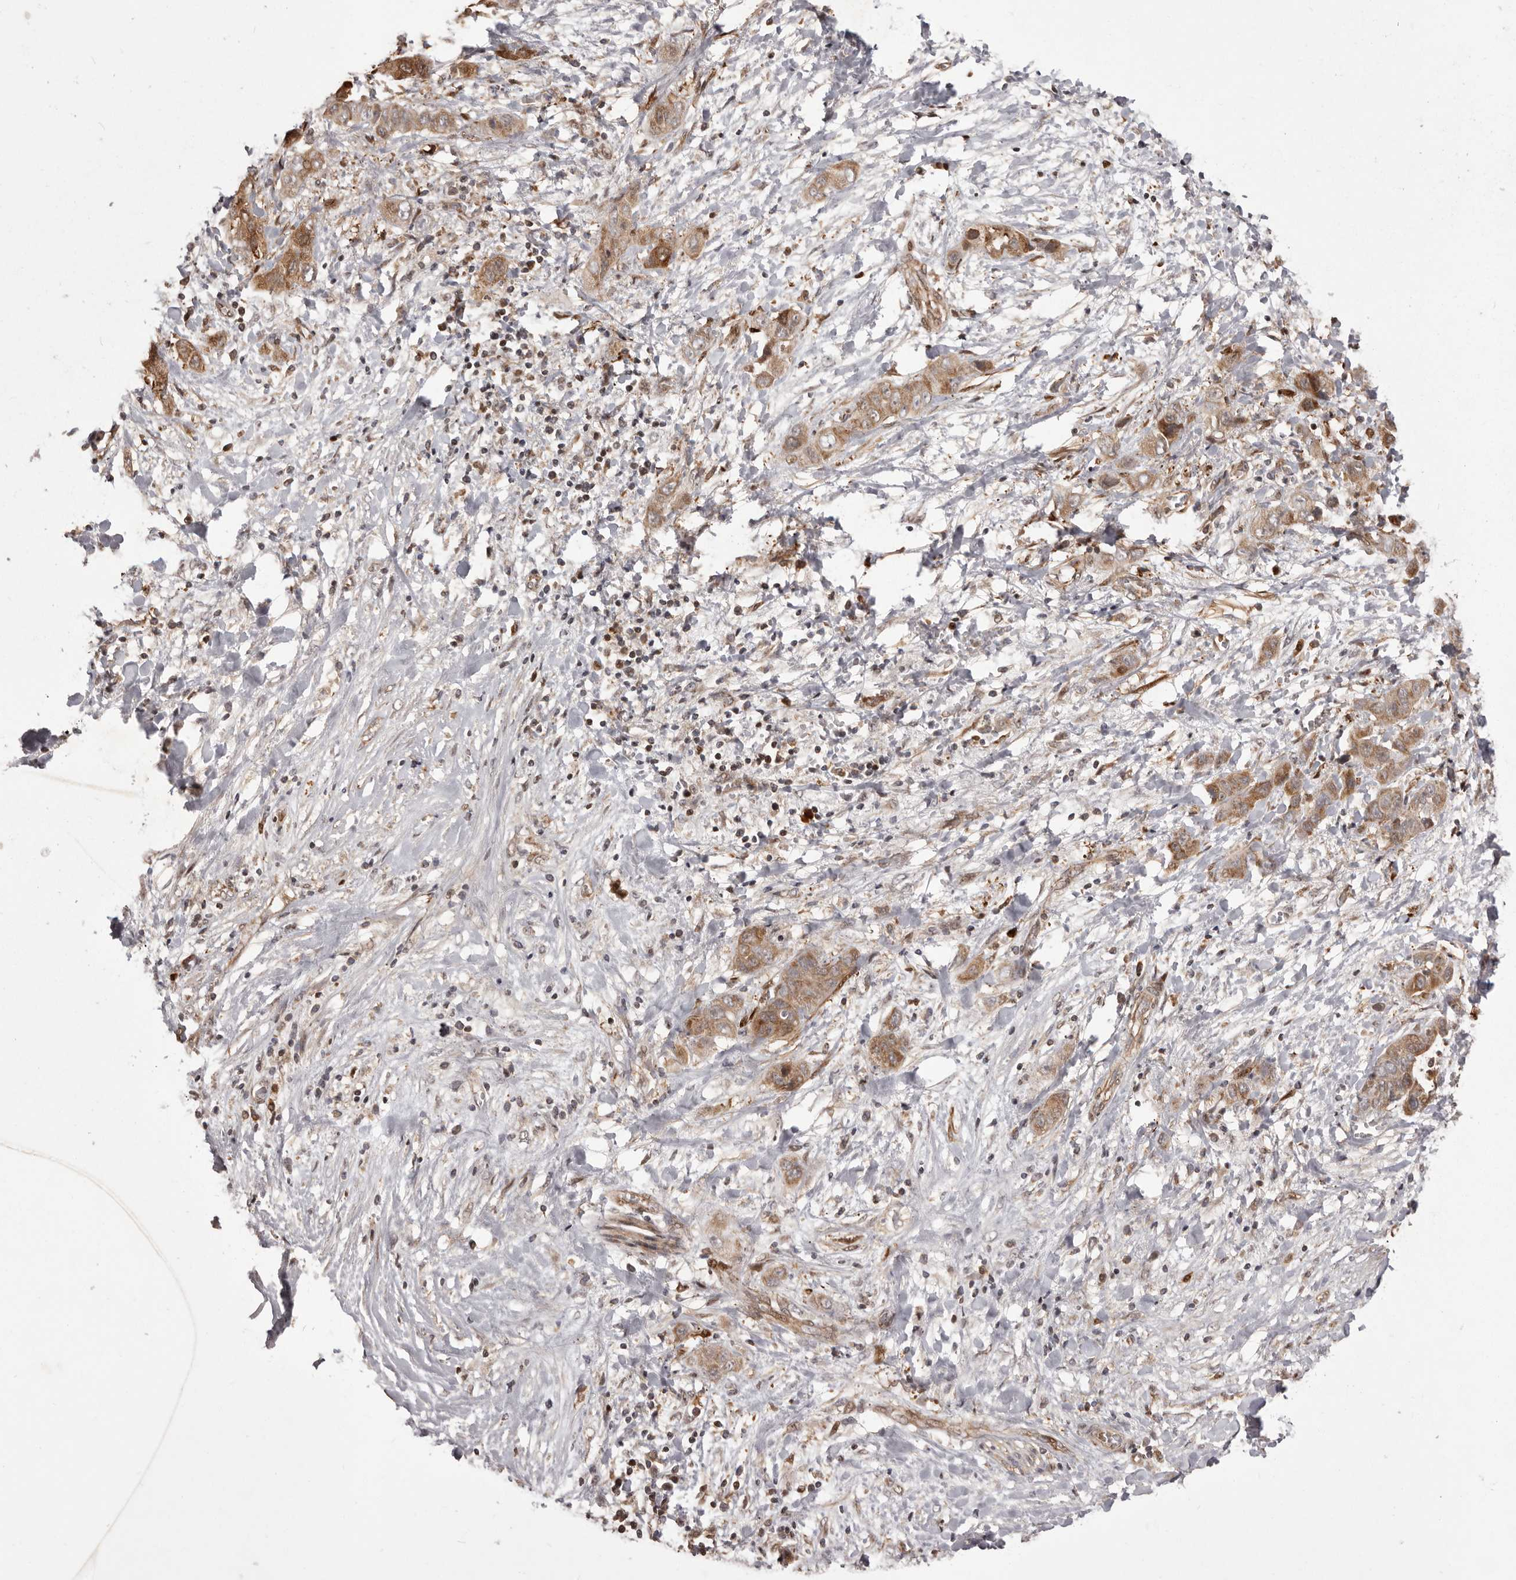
{"staining": {"intensity": "moderate", "quantity": ">75%", "location": "cytoplasmic/membranous"}, "tissue": "liver cancer", "cell_type": "Tumor cells", "image_type": "cancer", "snomed": [{"axis": "morphology", "description": "Cholangiocarcinoma"}, {"axis": "topography", "description": "Liver"}], "caption": "Human liver cholangiocarcinoma stained with a brown dye shows moderate cytoplasmic/membranous positive positivity in about >75% of tumor cells.", "gene": "GFOD1", "patient": {"sex": "female", "age": 52}}